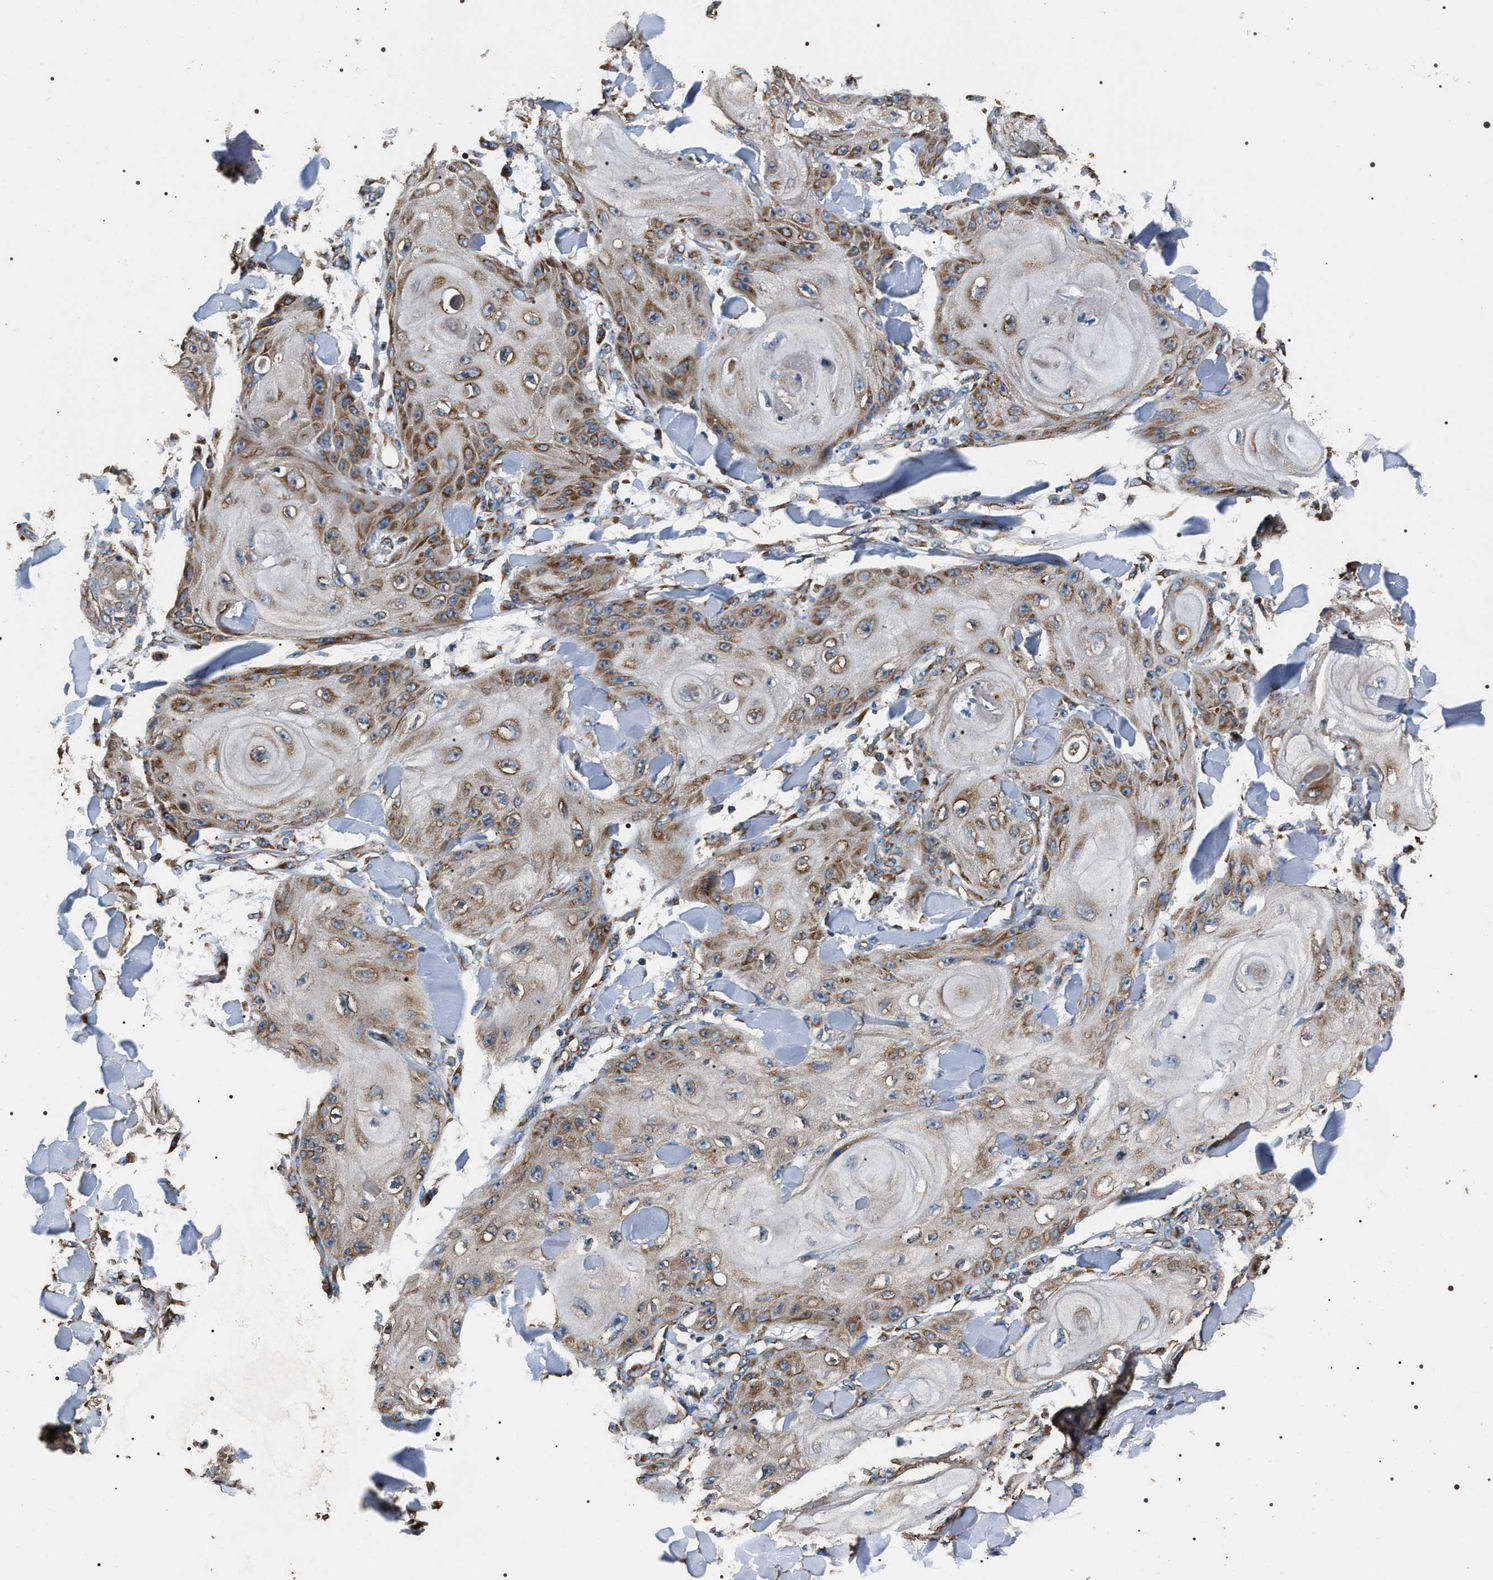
{"staining": {"intensity": "moderate", "quantity": ">75%", "location": "cytoplasmic/membranous"}, "tissue": "skin cancer", "cell_type": "Tumor cells", "image_type": "cancer", "snomed": [{"axis": "morphology", "description": "Squamous cell carcinoma, NOS"}, {"axis": "topography", "description": "Skin"}], "caption": "This image displays IHC staining of squamous cell carcinoma (skin), with medium moderate cytoplasmic/membranous expression in approximately >75% of tumor cells.", "gene": "KTN1", "patient": {"sex": "male", "age": 74}}